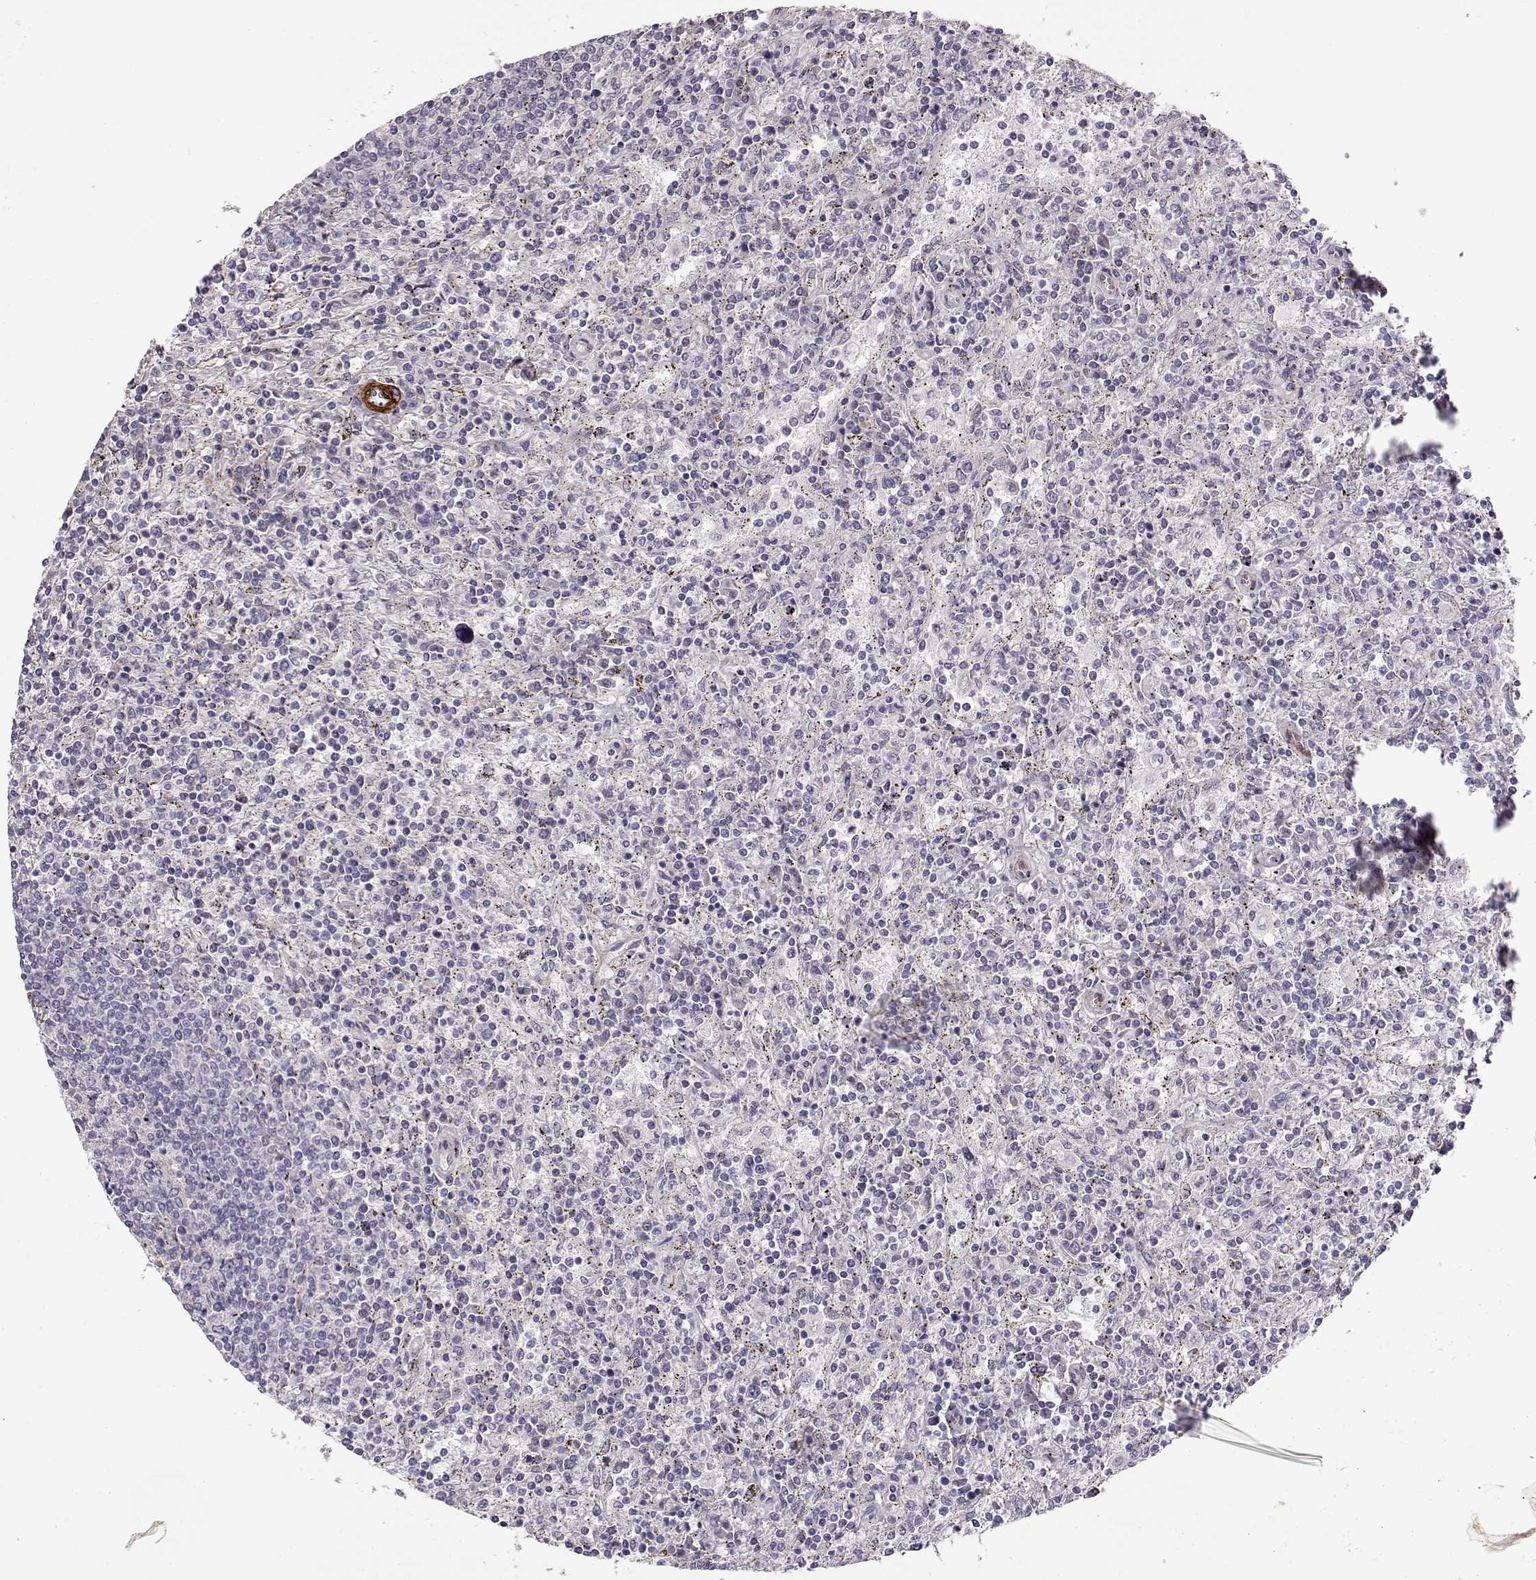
{"staining": {"intensity": "negative", "quantity": "none", "location": "none"}, "tissue": "lymphoma", "cell_type": "Tumor cells", "image_type": "cancer", "snomed": [{"axis": "morphology", "description": "Malignant lymphoma, non-Hodgkin's type, Low grade"}, {"axis": "topography", "description": "Spleen"}], "caption": "IHC of human malignant lymphoma, non-Hodgkin's type (low-grade) exhibits no expression in tumor cells.", "gene": "LAMC1", "patient": {"sex": "male", "age": 62}}